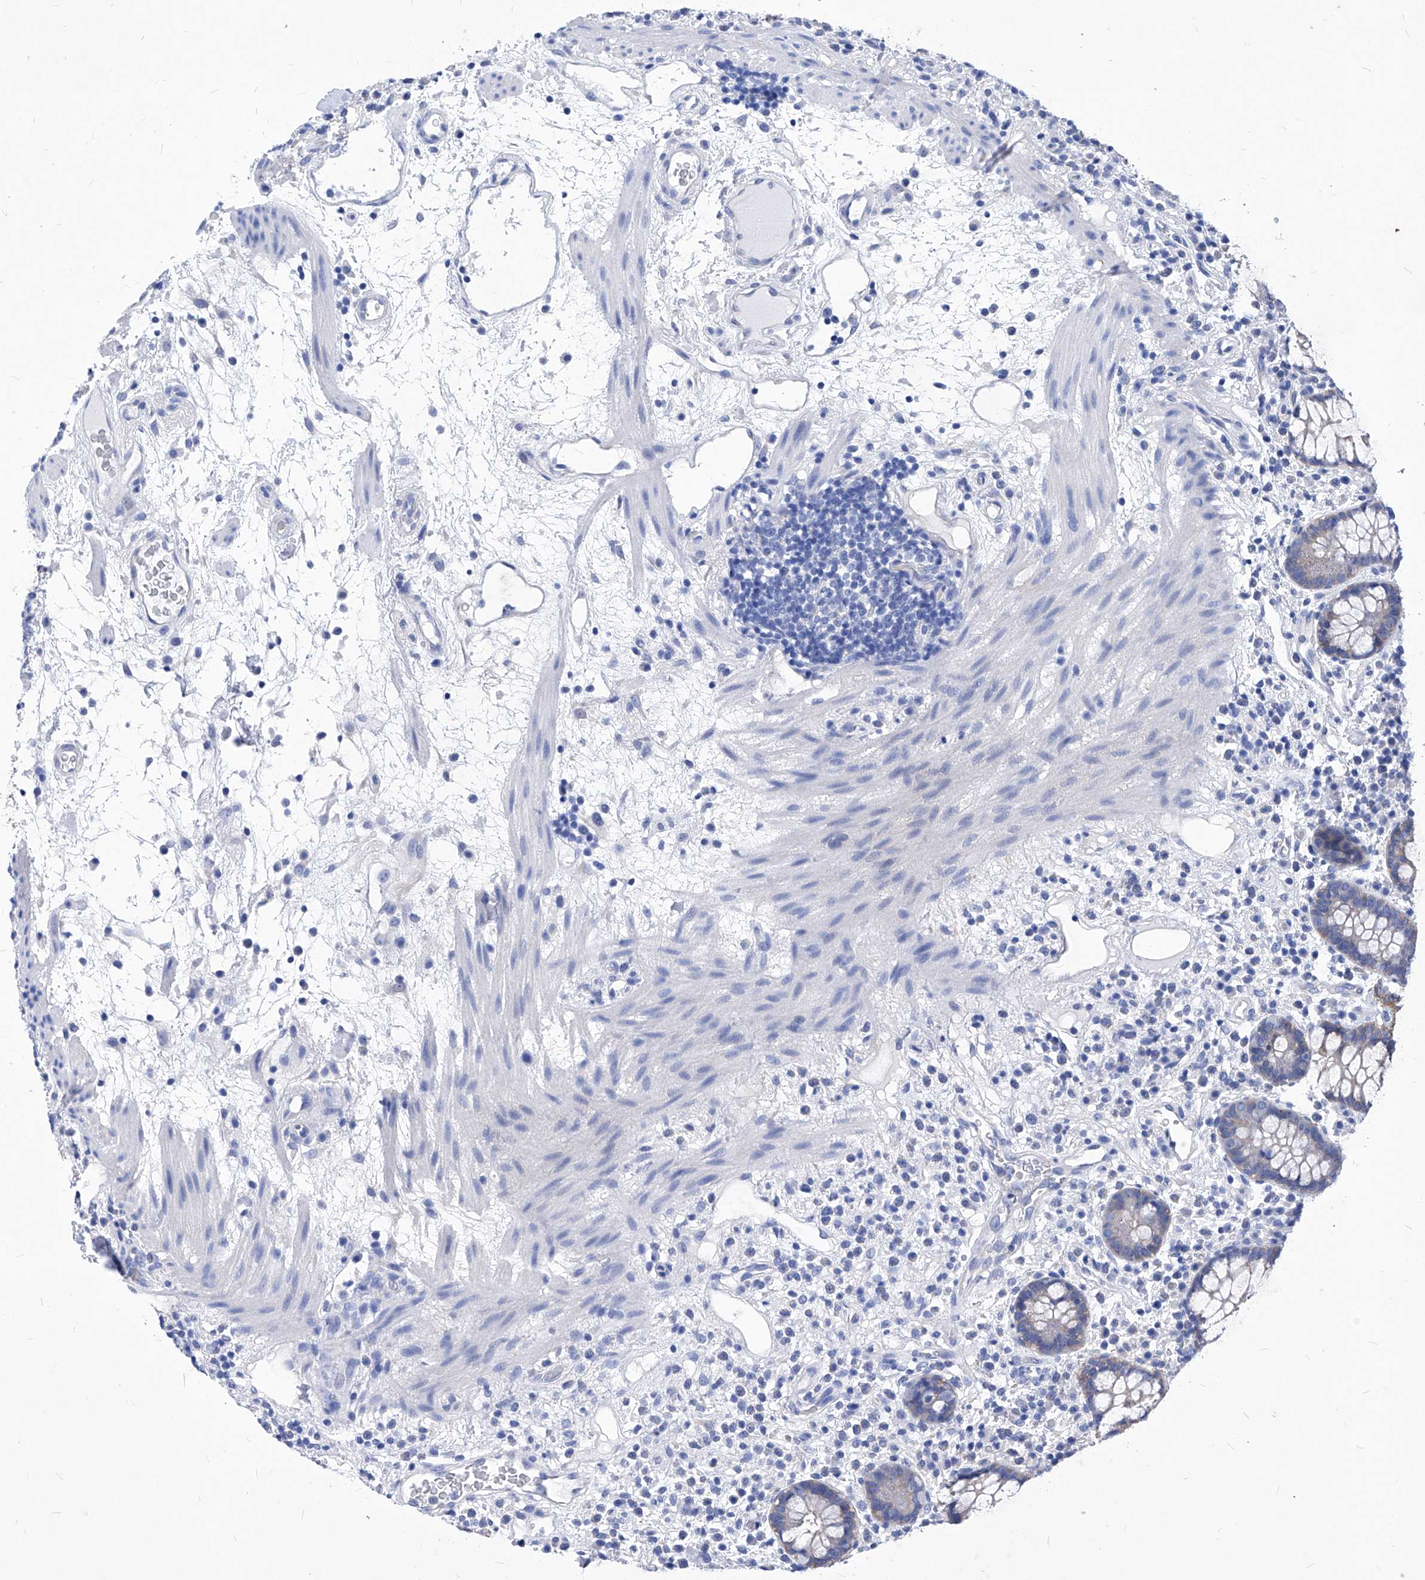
{"staining": {"intensity": "negative", "quantity": "none", "location": "none"}, "tissue": "colon", "cell_type": "Endothelial cells", "image_type": "normal", "snomed": [{"axis": "morphology", "description": "Normal tissue, NOS"}, {"axis": "topography", "description": "Colon"}], "caption": "DAB (3,3'-diaminobenzidine) immunohistochemical staining of normal colon demonstrates no significant staining in endothelial cells.", "gene": "XPNPEP1", "patient": {"sex": "female", "age": 79}}